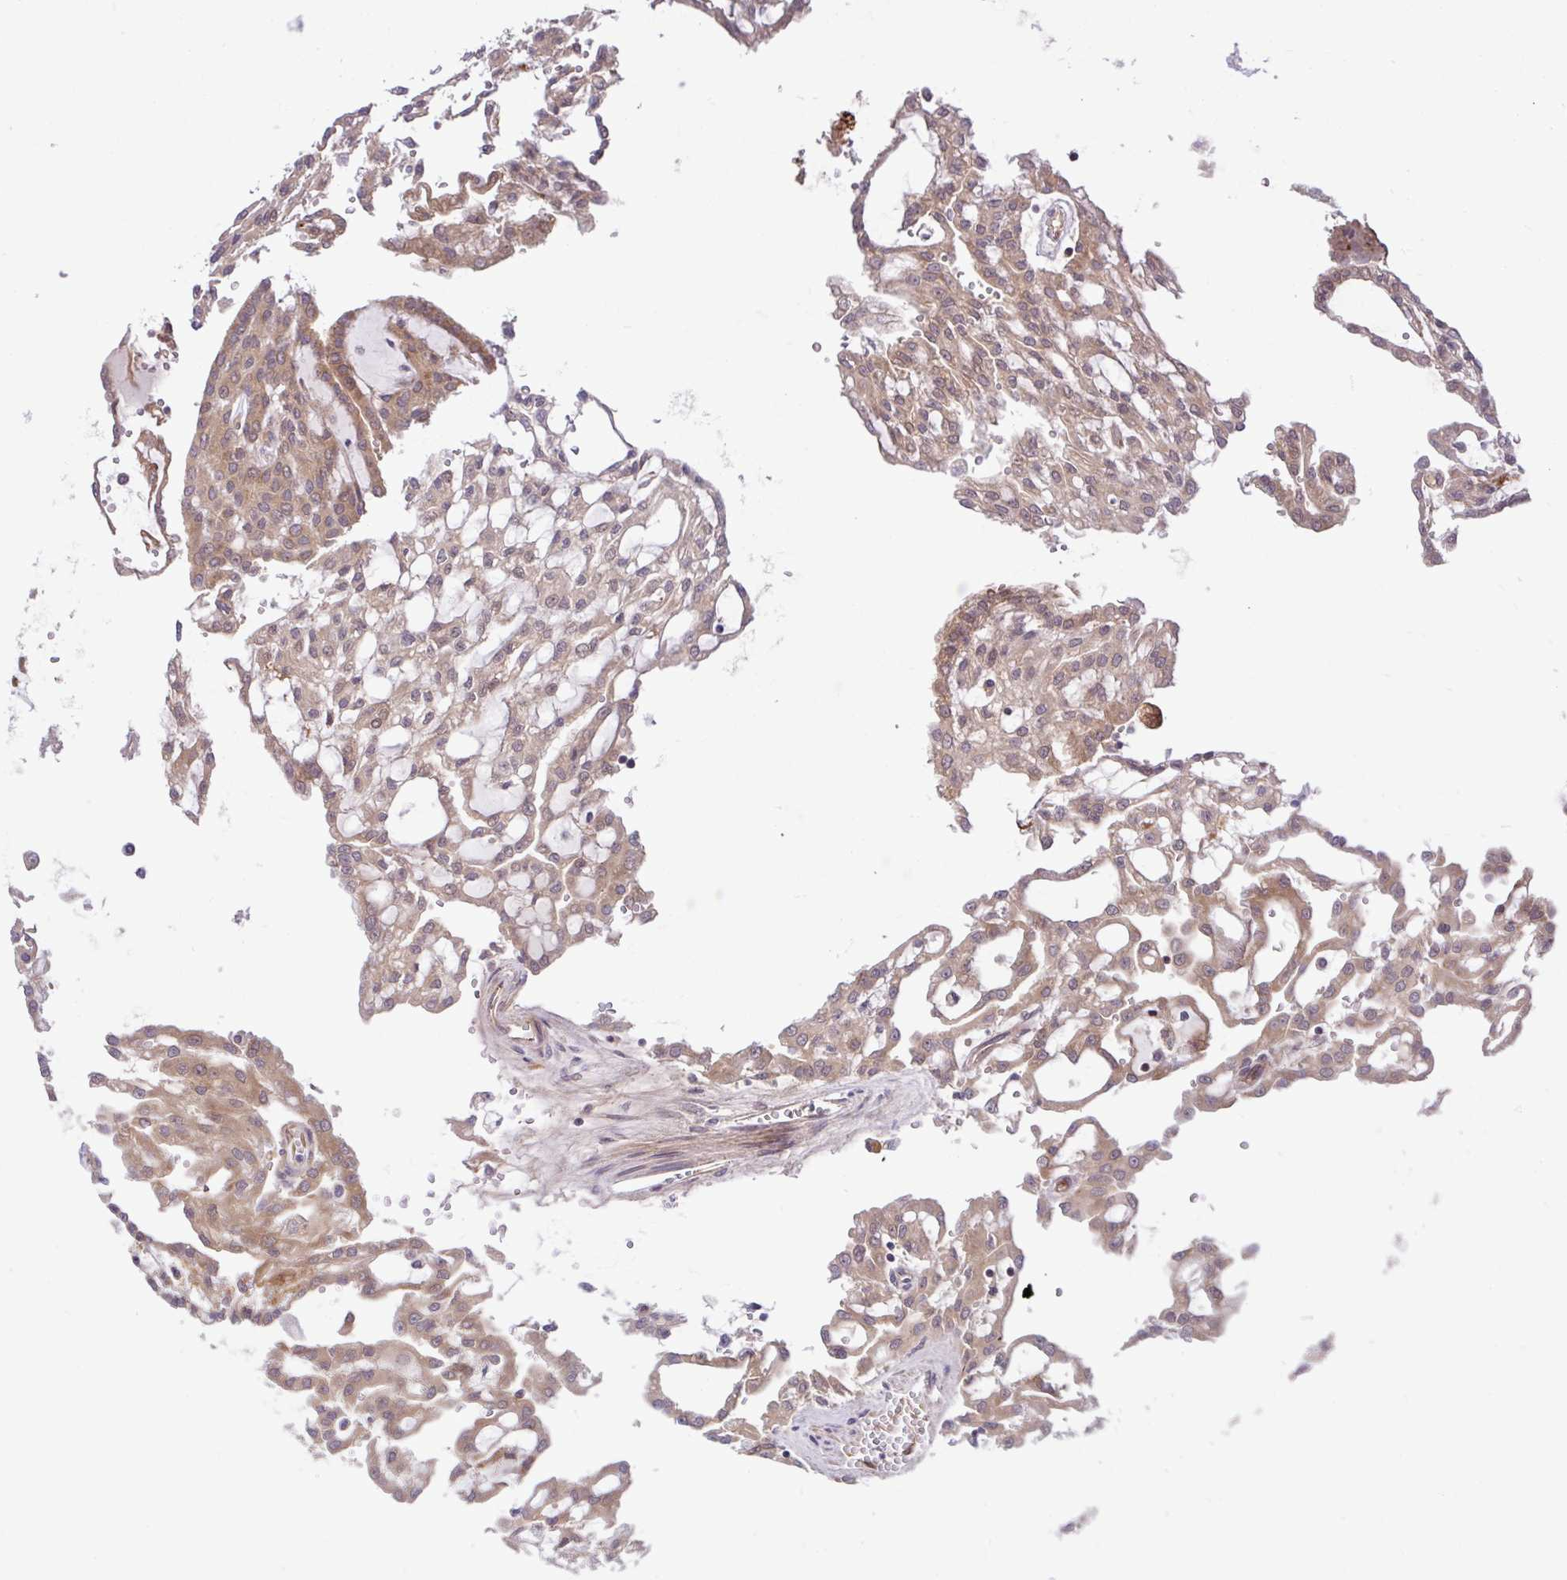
{"staining": {"intensity": "weak", "quantity": ">75%", "location": "cytoplasmic/membranous"}, "tissue": "renal cancer", "cell_type": "Tumor cells", "image_type": "cancer", "snomed": [{"axis": "morphology", "description": "Adenocarcinoma, NOS"}, {"axis": "topography", "description": "Kidney"}], "caption": "Immunohistochemistry (IHC) photomicrograph of neoplastic tissue: human renal cancer stained using IHC displays low levels of weak protein expression localized specifically in the cytoplasmic/membranous of tumor cells, appearing as a cytoplasmic/membranous brown color.", "gene": "NTPCR", "patient": {"sex": "male", "age": 63}}